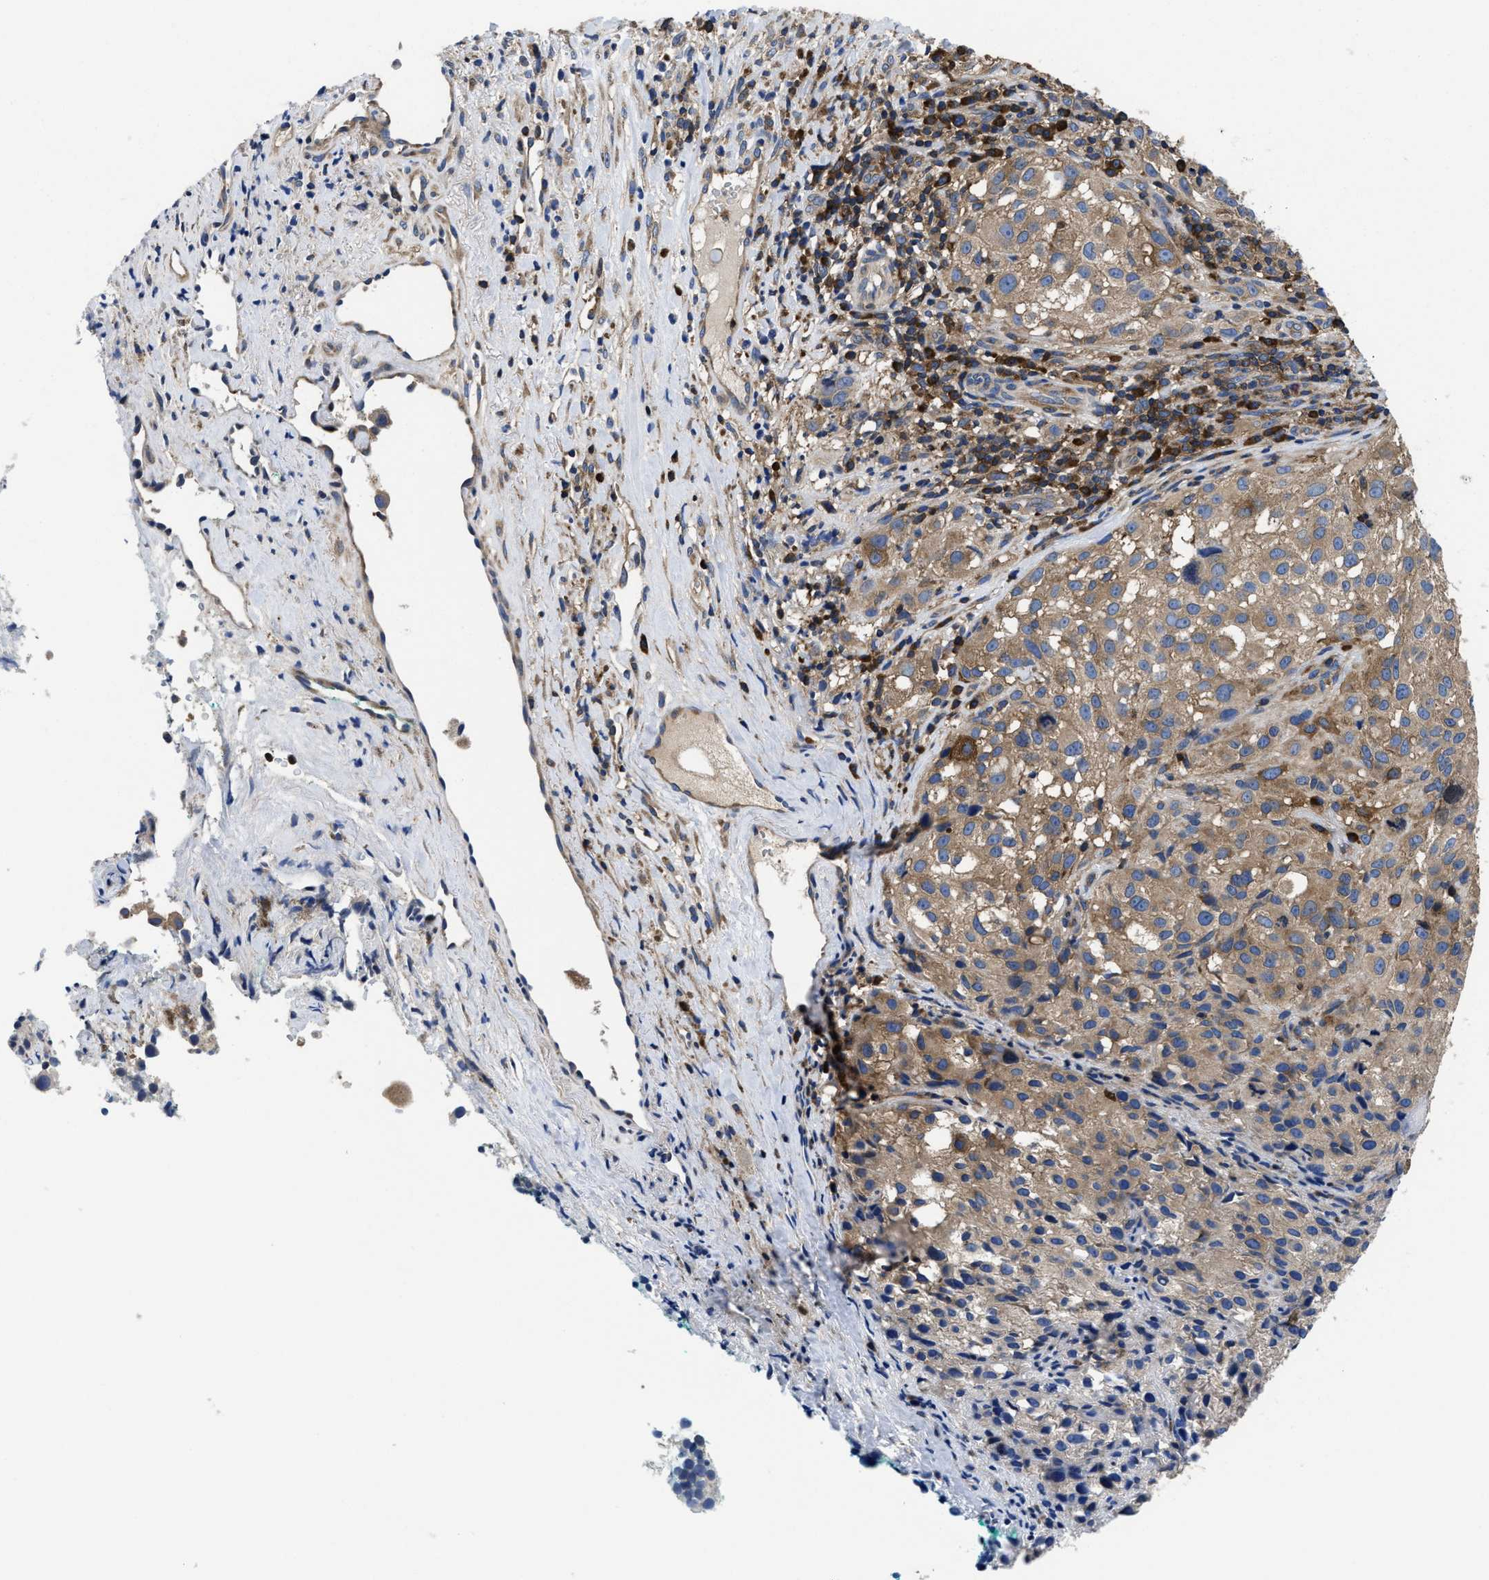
{"staining": {"intensity": "weak", "quantity": ">75%", "location": "cytoplasmic/membranous"}, "tissue": "melanoma", "cell_type": "Tumor cells", "image_type": "cancer", "snomed": [{"axis": "morphology", "description": "Necrosis, NOS"}, {"axis": "morphology", "description": "Malignant melanoma, NOS"}, {"axis": "topography", "description": "Skin"}], "caption": "Malignant melanoma tissue exhibits weak cytoplasmic/membranous positivity in approximately >75% of tumor cells, visualized by immunohistochemistry.", "gene": "YARS1", "patient": {"sex": "female", "age": 87}}